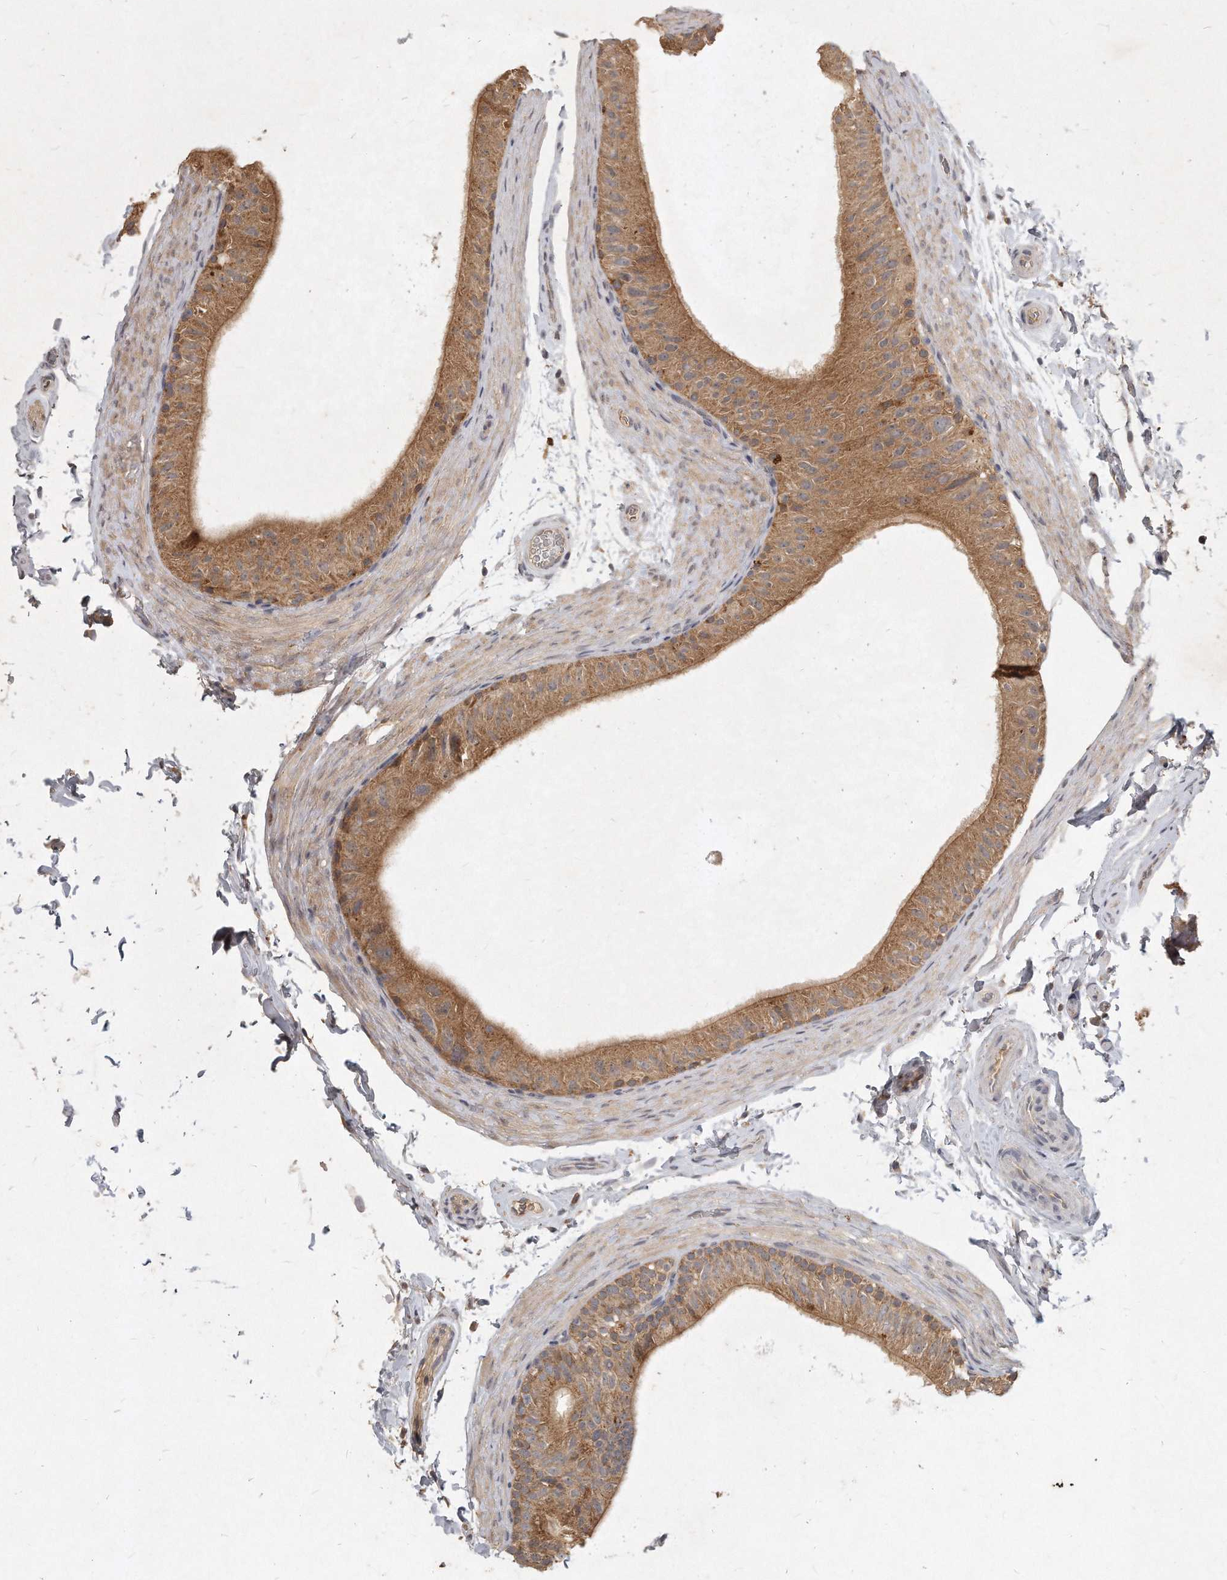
{"staining": {"intensity": "moderate", "quantity": ">75%", "location": "cytoplasmic/membranous"}, "tissue": "epididymis", "cell_type": "Glandular cells", "image_type": "normal", "snomed": [{"axis": "morphology", "description": "Normal tissue, NOS"}, {"axis": "topography", "description": "Epididymis"}], "caption": "Benign epididymis demonstrates moderate cytoplasmic/membranous expression in approximately >75% of glandular cells.", "gene": "LGALS8", "patient": {"sex": "male", "age": 49}}